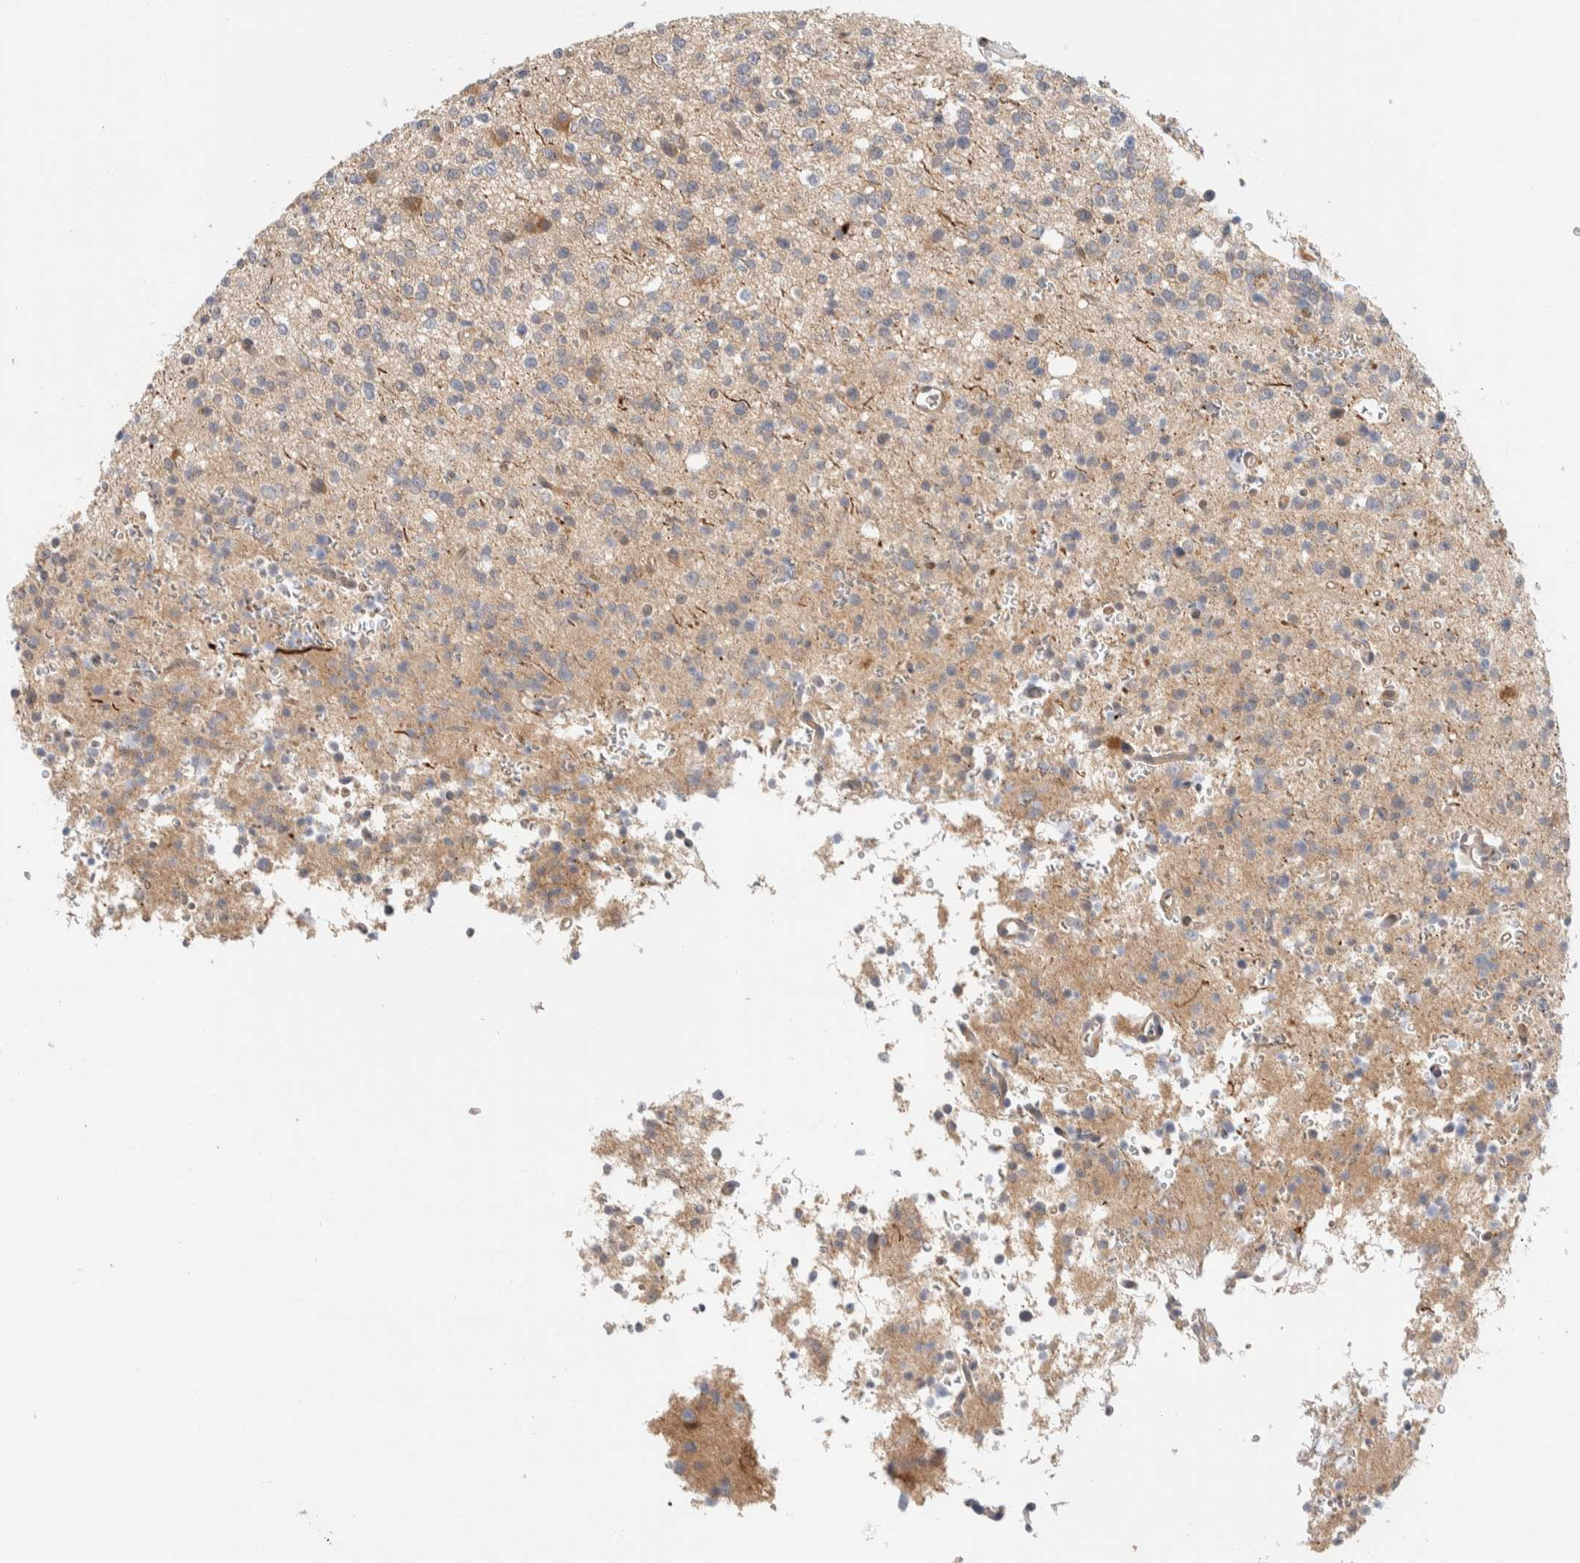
{"staining": {"intensity": "weak", "quantity": "<25%", "location": "cytoplasmic/membranous"}, "tissue": "glioma", "cell_type": "Tumor cells", "image_type": "cancer", "snomed": [{"axis": "morphology", "description": "Glioma, malignant, High grade"}, {"axis": "topography", "description": "Brain"}], "caption": "This is an immunohistochemistry histopathology image of human malignant glioma (high-grade). There is no expression in tumor cells.", "gene": "GCLM", "patient": {"sex": "female", "age": 62}}